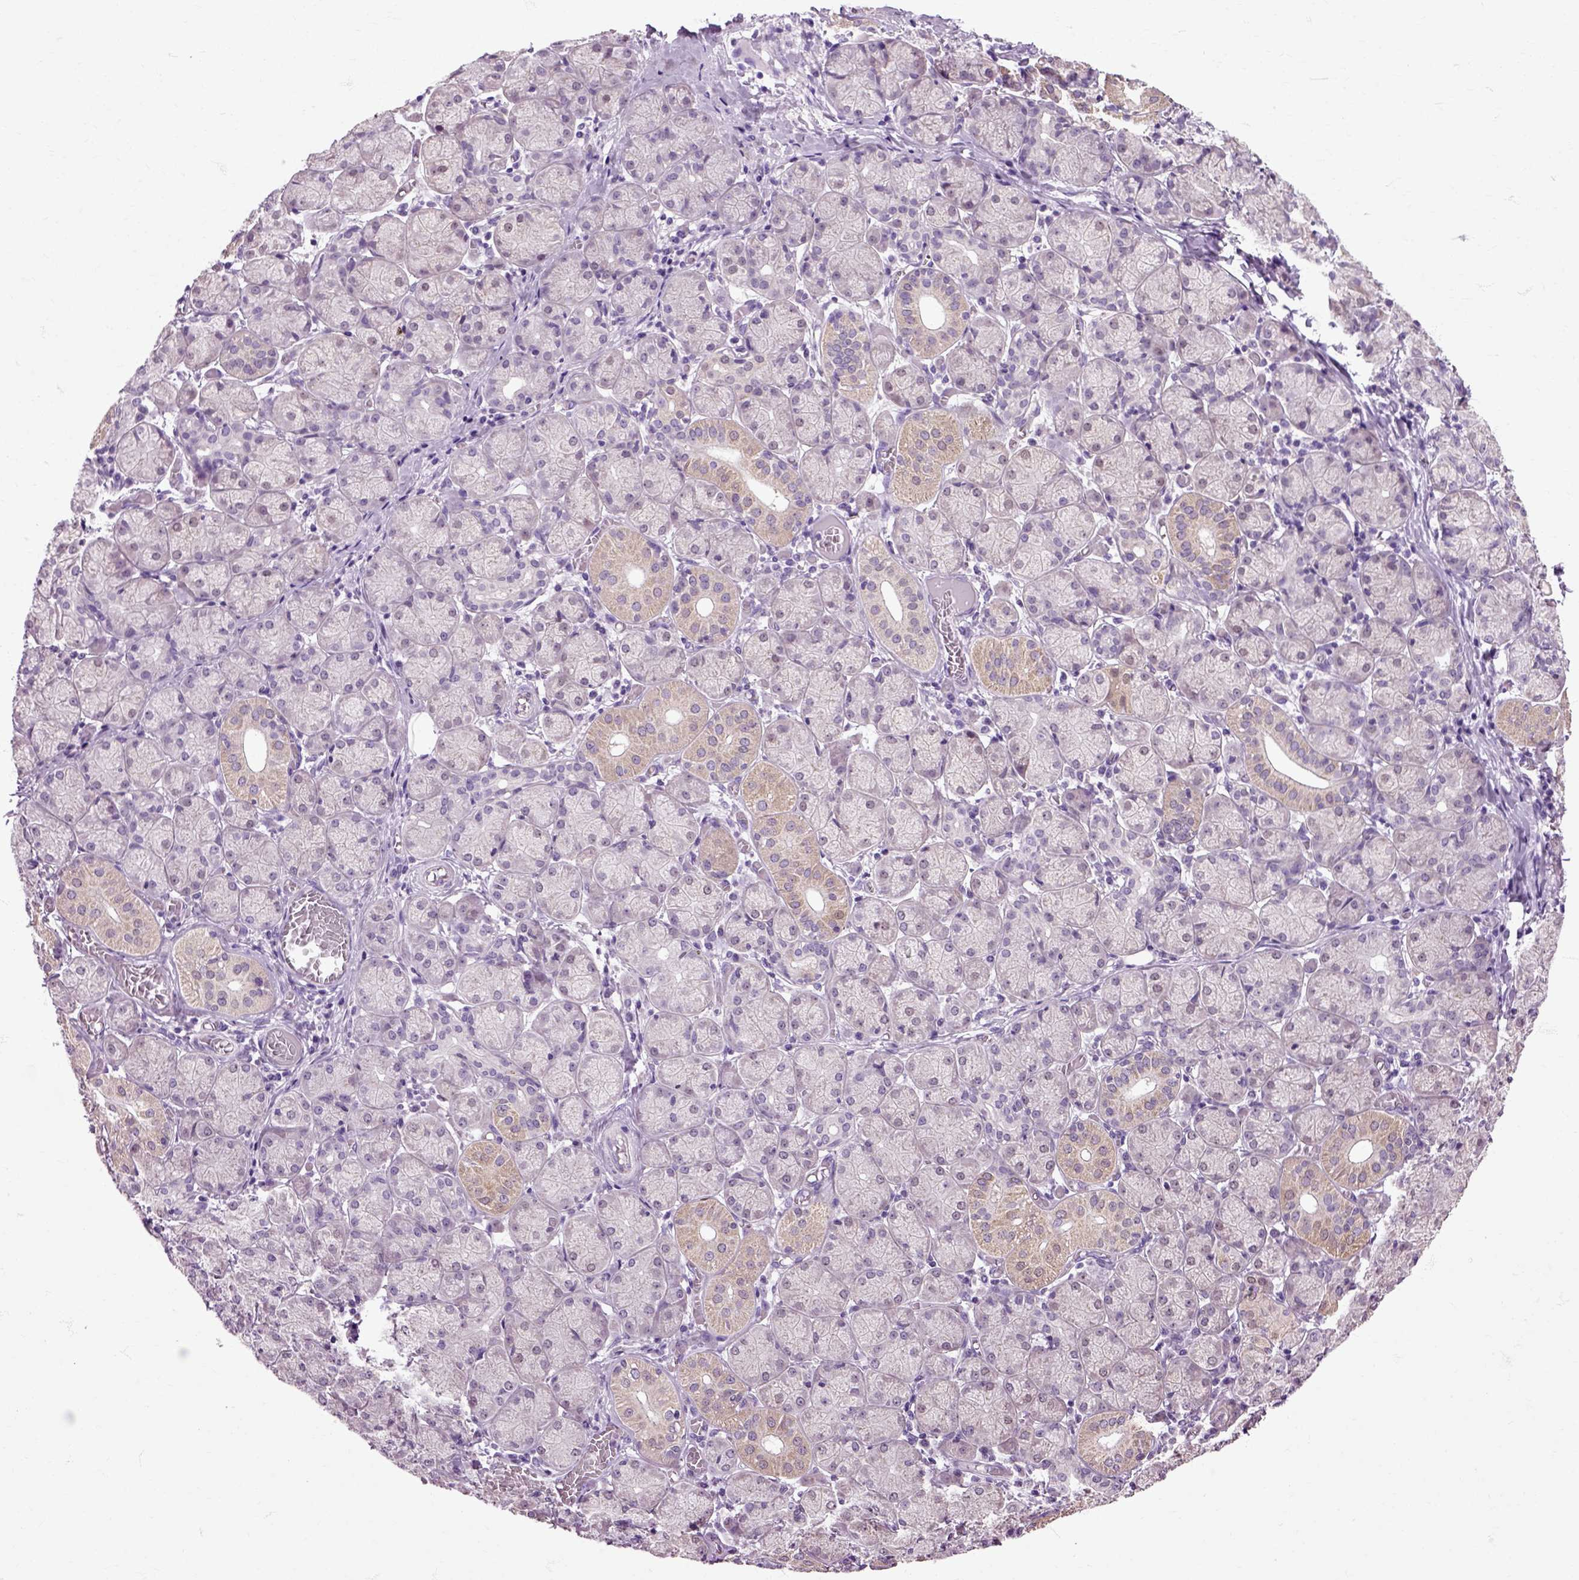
{"staining": {"intensity": "weak", "quantity": "<25%", "location": "cytoplasmic/membranous"}, "tissue": "salivary gland", "cell_type": "Glandular cells", "image_type": "normal", "snomed": [{"axis": "morphology", "description": "Normal tissue, NOS"}, {"axis": "topography", "description": "Salivary gland"}, {"axis": "topography", "description": "Peripheral nerve tissue"}], "caption": "This is a image of IHC staining of normal salivary gland, which shows no expression in glandular cells. The staining is performed using DAB brown chromogen with nuclei counter-stained in using hematoxylin.", "gene": "HSPA2", "patient": {"sex": "female", "age": 24}}